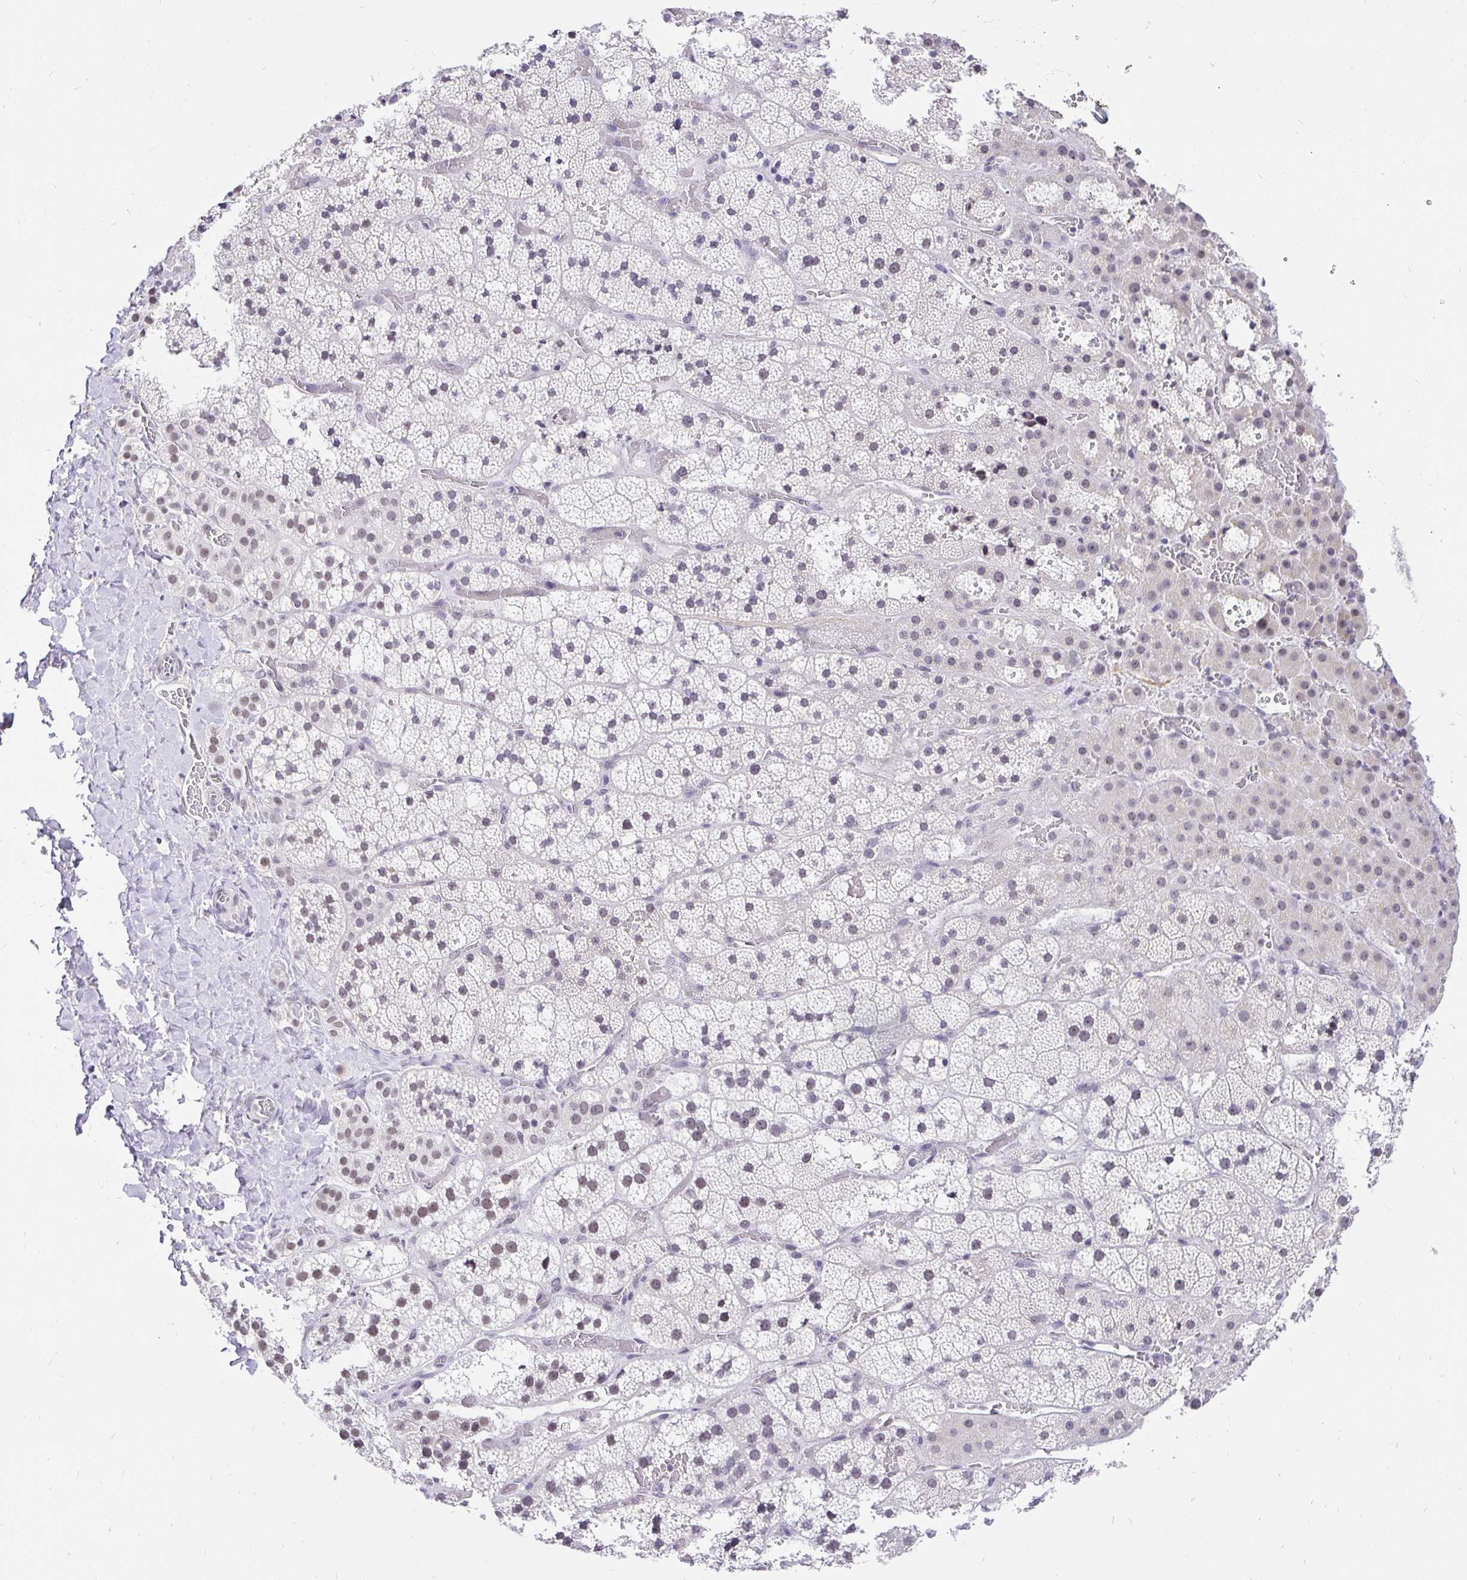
{"staining": {"intensity": "weak", "quantity": "<25%", "location": "nuclear"}, "tissue": "adrenal gland", "cell_type": "Glandular cells", "image_type": "normal", "snomed": [{"axis": "morphology", "description": "Normal tissue, NOS"}, {"axis": "topography", "description": "Adrenal gland"}], "caption": "Human adrenal gland stained for a protein using IHC reveals no expression in glandular cells.", "gene": "ZNF860", "patient": {"sex": "male", "age": 53}}